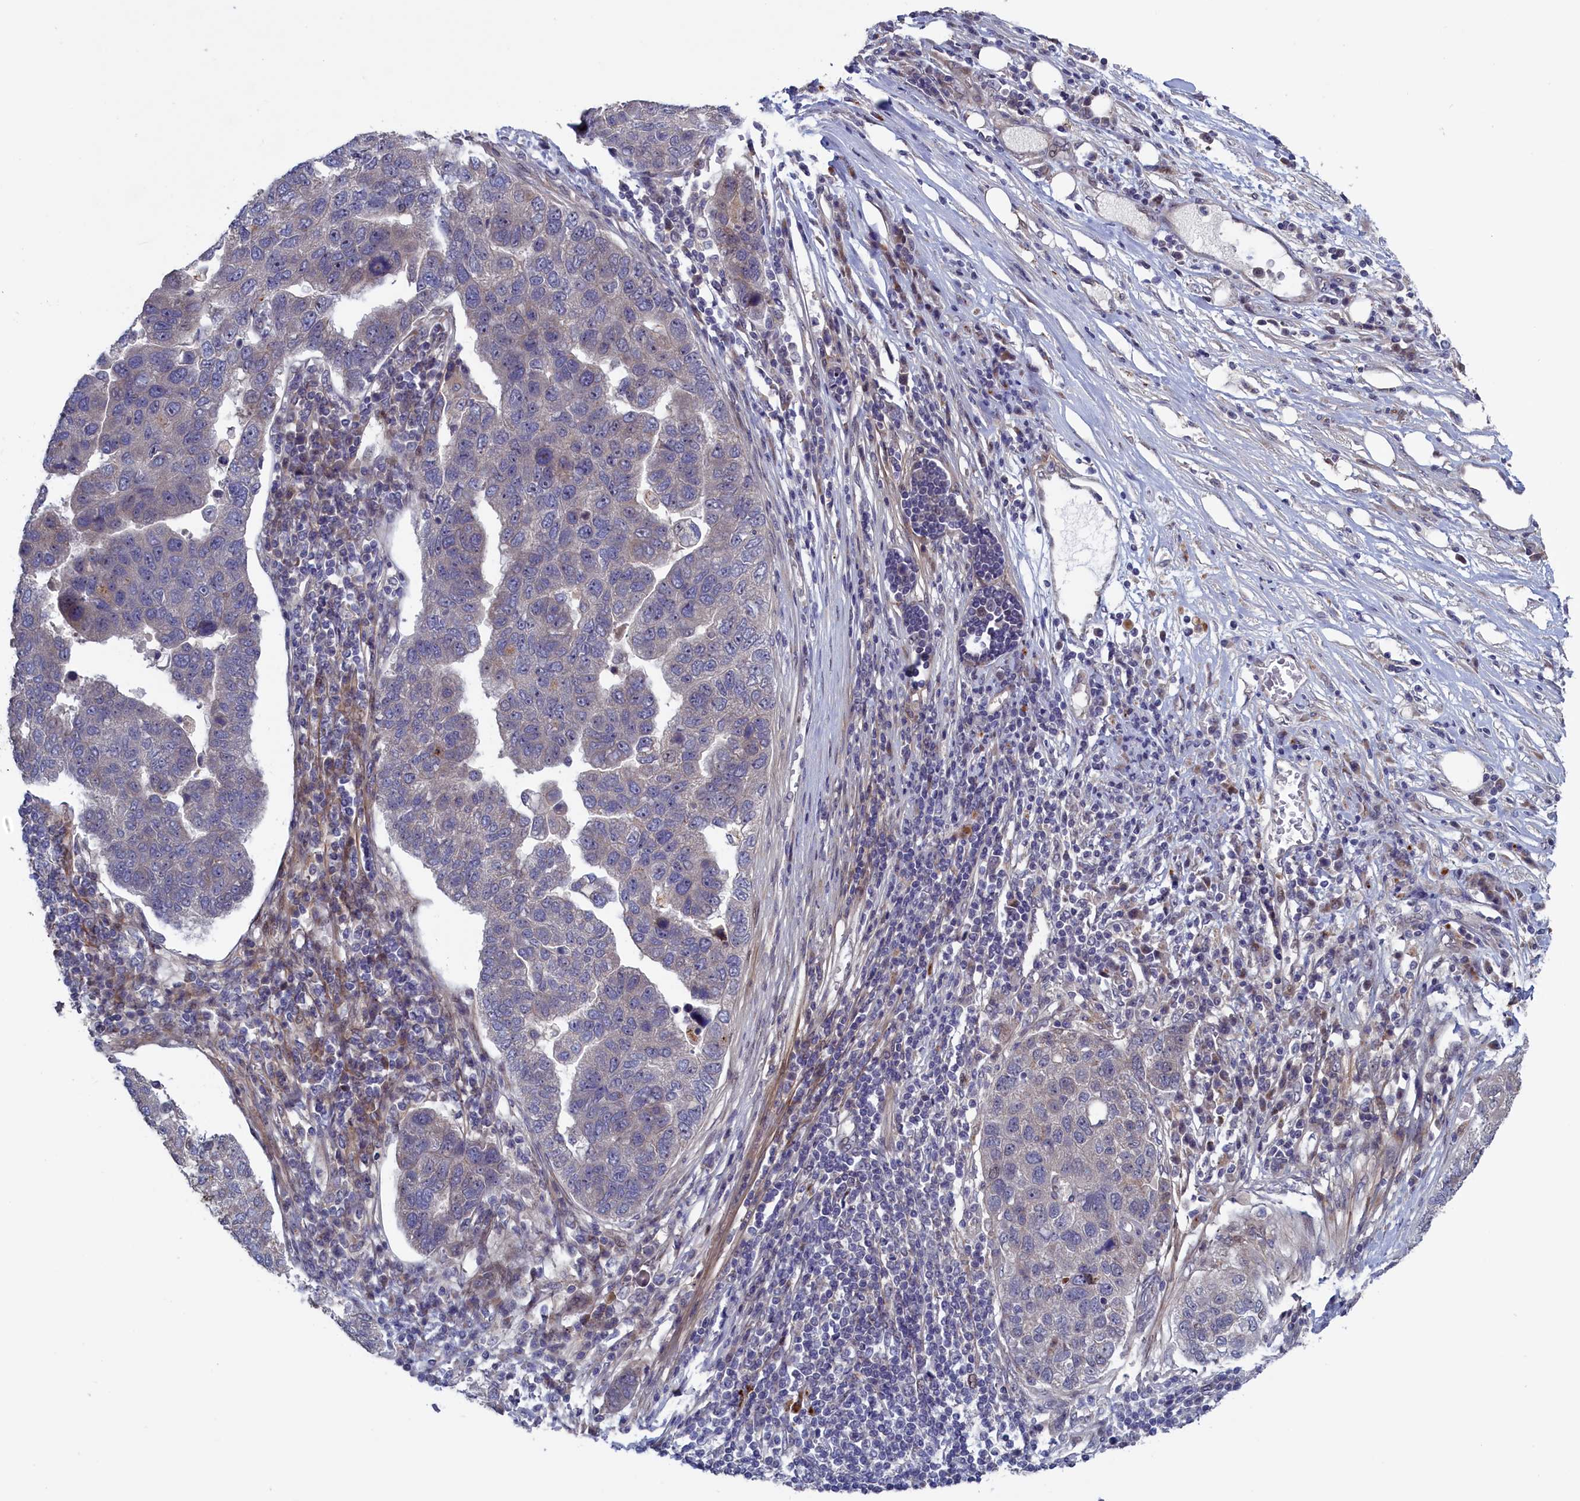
{"staining": {"intensity": "negative", "quantity": "none", "location": "none"}, "tissue": "pancreatic cancer", "cell_type": "Tumor cells", "image_type": "cancer", "snomed": [{"axis": "morphology", "description": "Adenocarcinoma, NOS"}, {"axis": "topography", "description": "Pancreas"}], "caption": "High magnification brightfield microscopy of pancreatic adenocarcinoma stained with DAB (3,3'-diaminobenzidine) (brown) and counterstained with hematoxylin (blue): tumor cells show no significant expression. (Brightfield microscopy of DAB (3,3'-diaminobenzidine) IHC at high magnification).", "gene": "LSG1", "patient": {"sex": "female", "age": 61}}